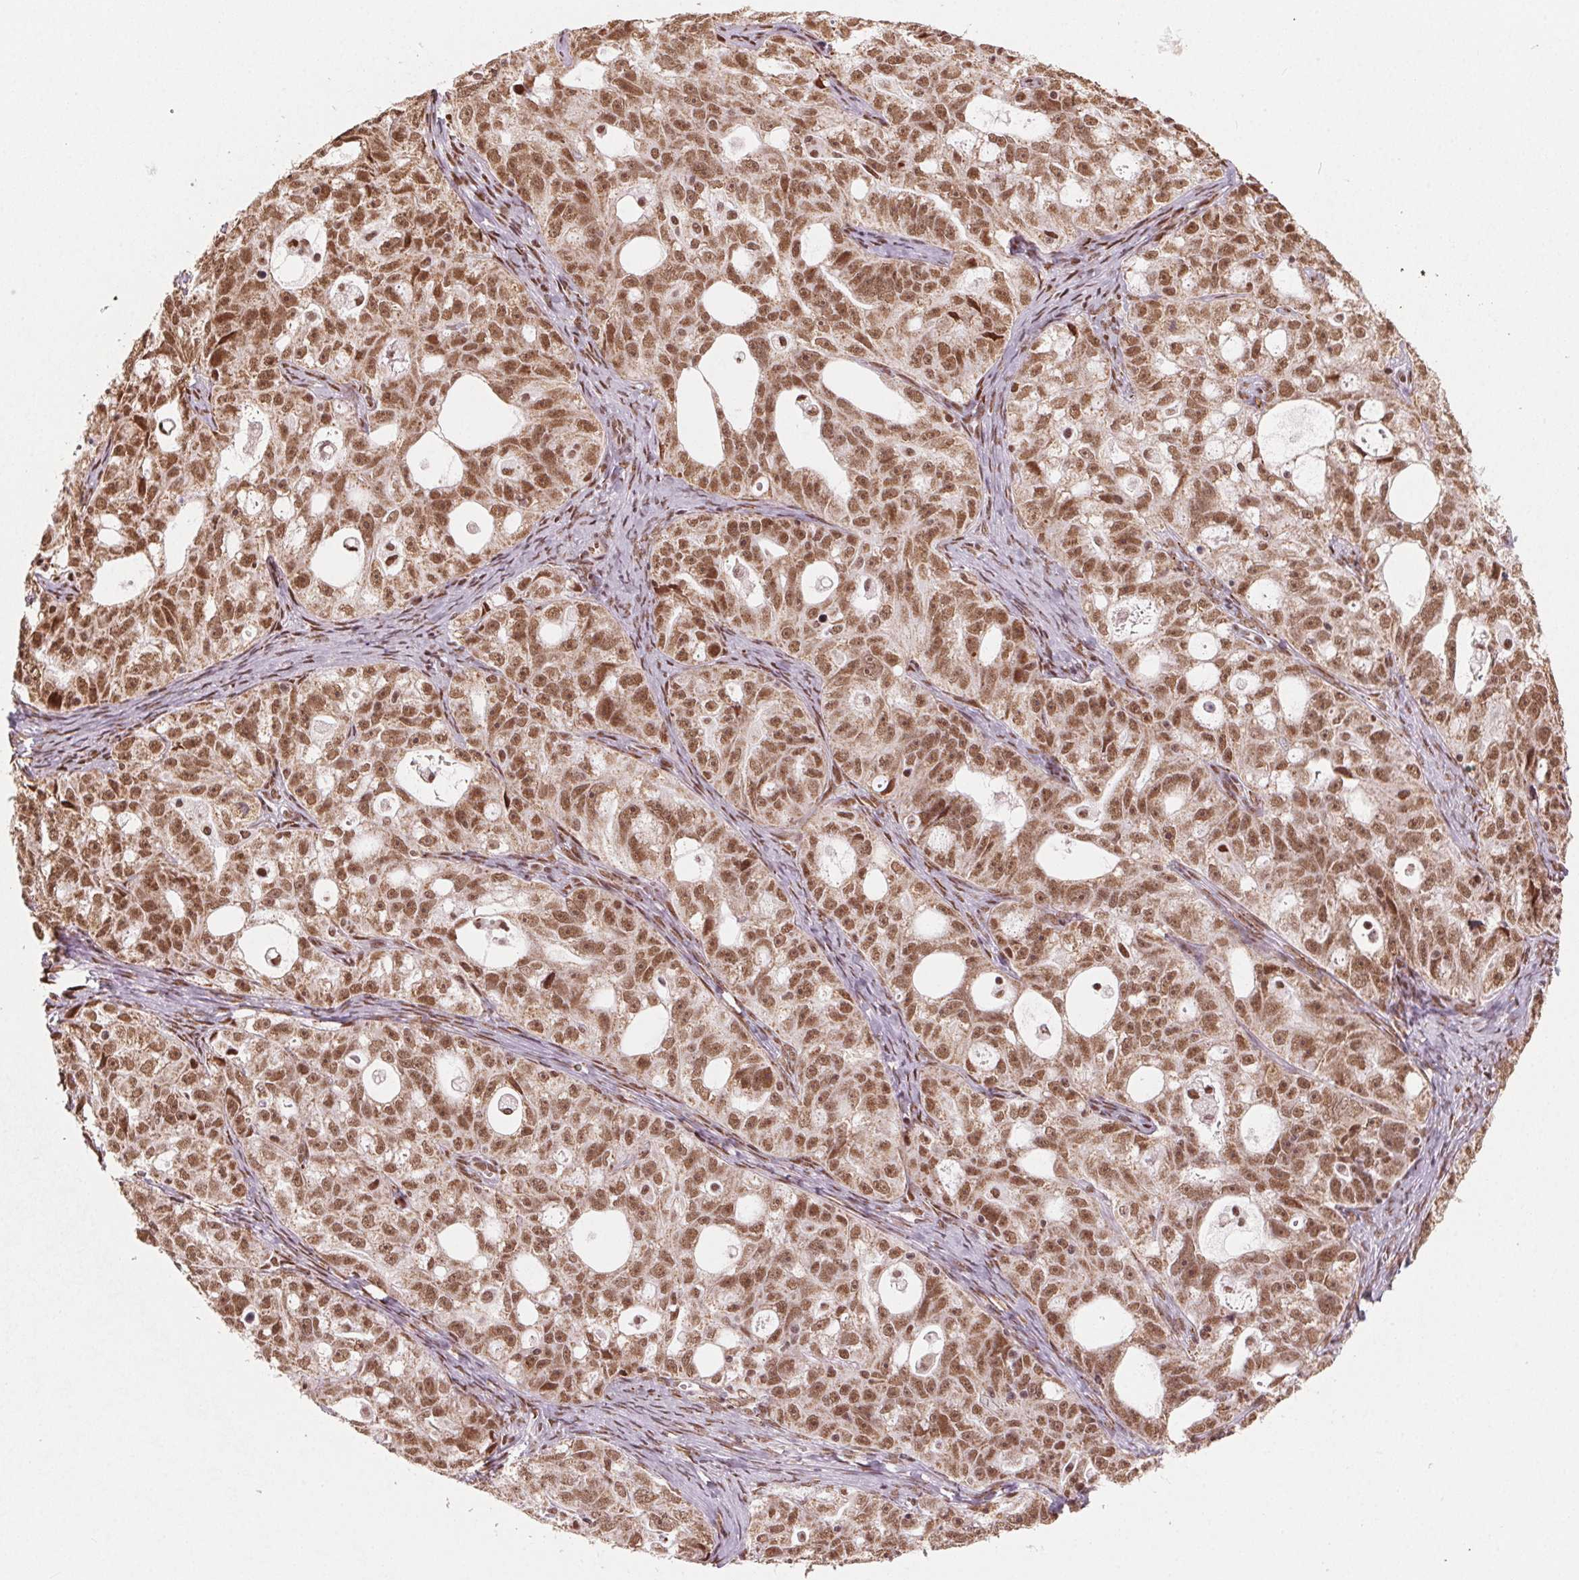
{"staining": {"intensity": "moderate", "quantity": ">75%", "location": "cytoplasmic/membranous,nuclear"}, "tissue": "ovarian cancer", "cell_type": "Tumor cells", "image_type": "cancer", "snomed": [{"axis": "morphology", "description": "Cystadenocarcinoma, serous, NOS"}, {"axis": "topography", "description": "Ovary"}], "caption": "Tumor cells show medium levels of moderate cytoplasmic/membranous and nuclear staining in approximately >75% of cells in ovarian serous cystadenocarcinoma.", "gene": "TOPORS", "patient": {"sex": "female", "age": 51}}